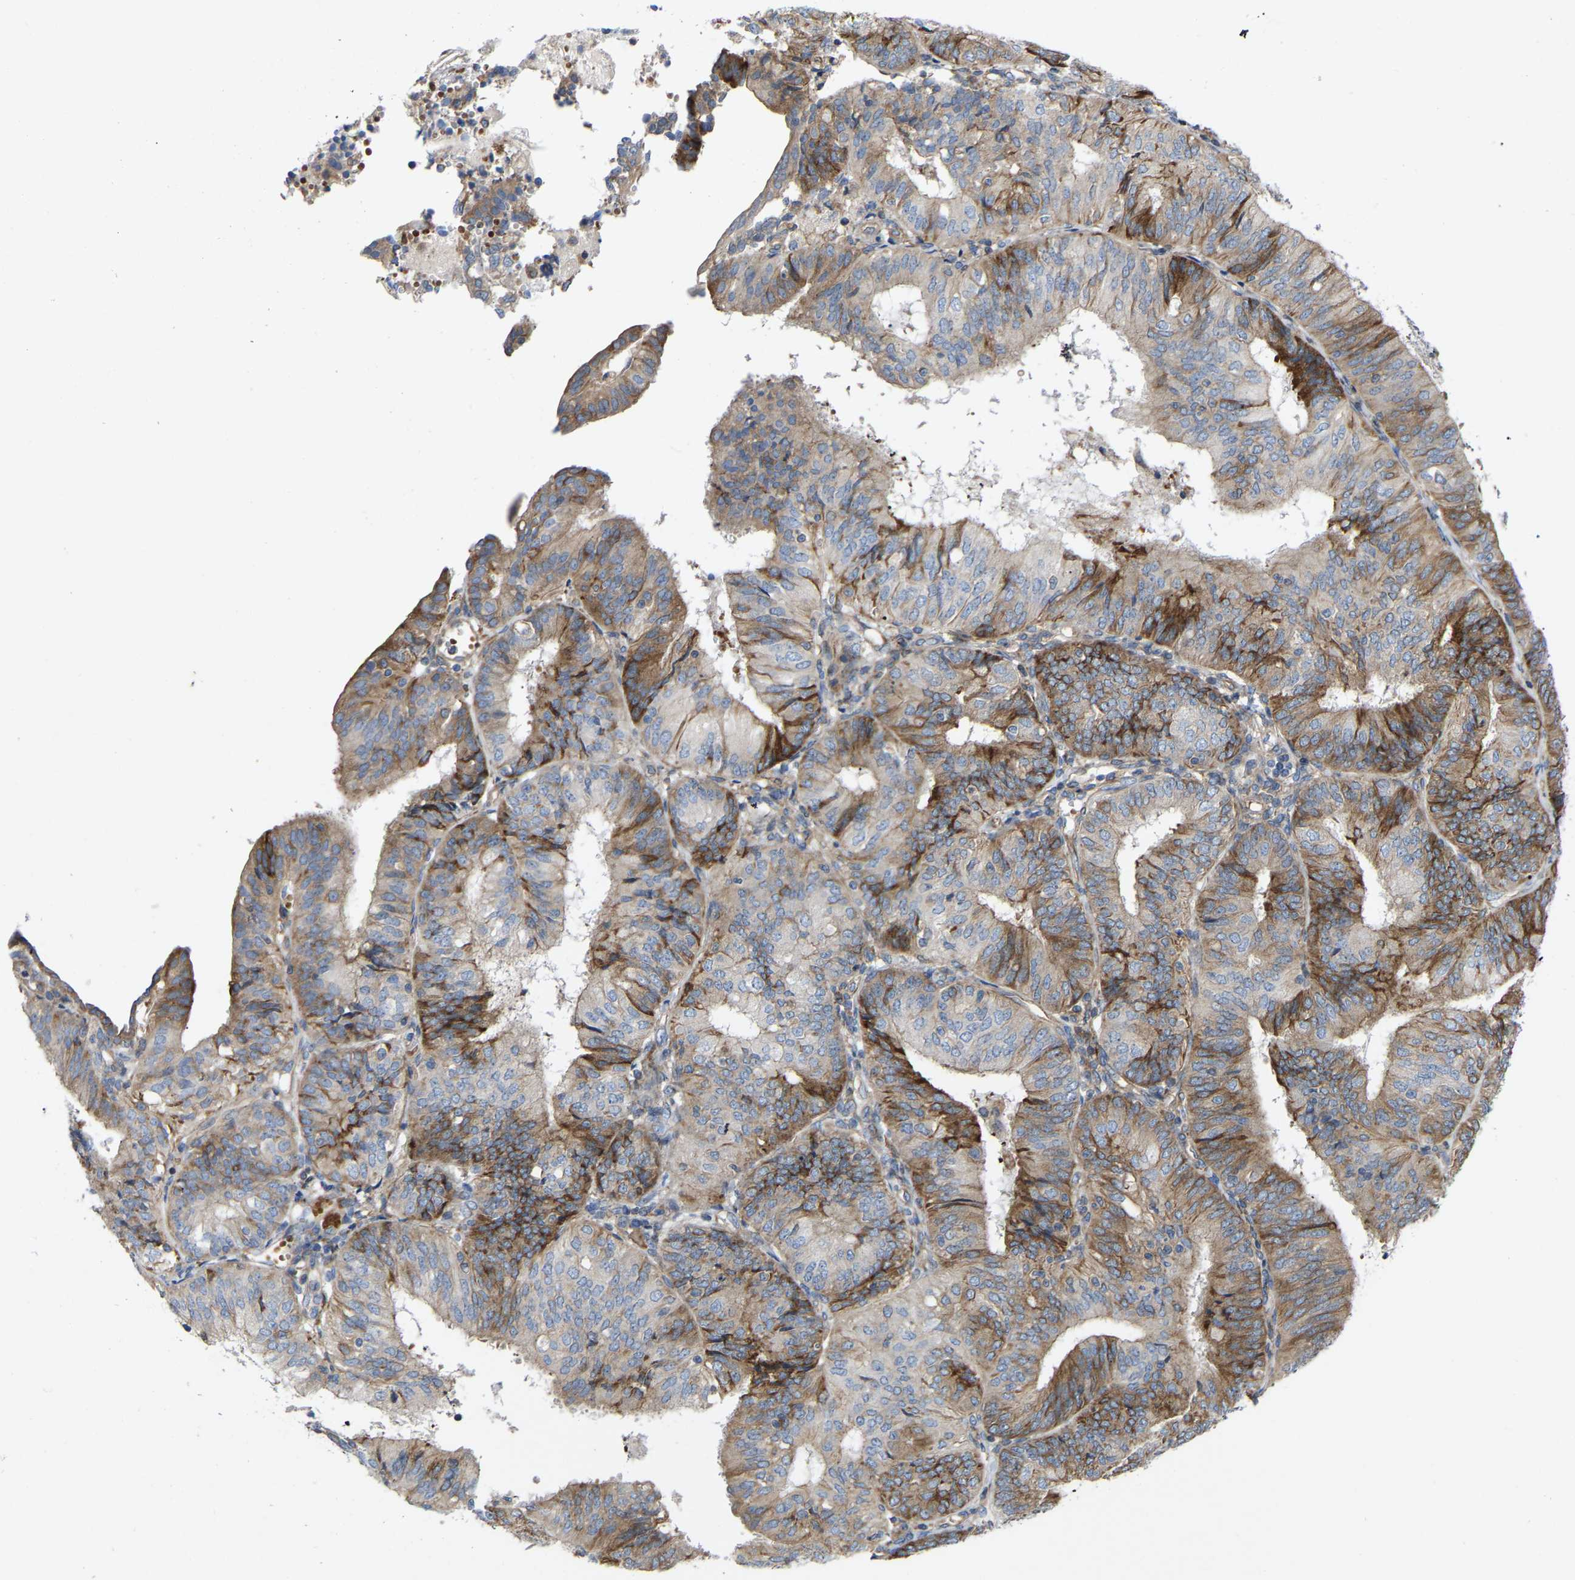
{"staining": {"intensity": "moderate", "quantity": "25%-75%", "location": "cytoplasmic/membranous"}, "tissue": "endometrial cancer", "cell_type": "Tumor cells", "image_type": "cancer", "snomed": [{"axis": "morphology", "description": "Adenocarcinoma, NOS"}, {"axis": "topography", "description": "Endometrium"}], "caption": "Approximately 25%-75% of tumor cells in human adenocarcinoma (endometrial) reveal moderate cytoplasmic/membranous protein expression as visualized by brown immunohistochemical staining.", "gene": "TOR1B", "patient": {"sex": "female", "age": 58}}